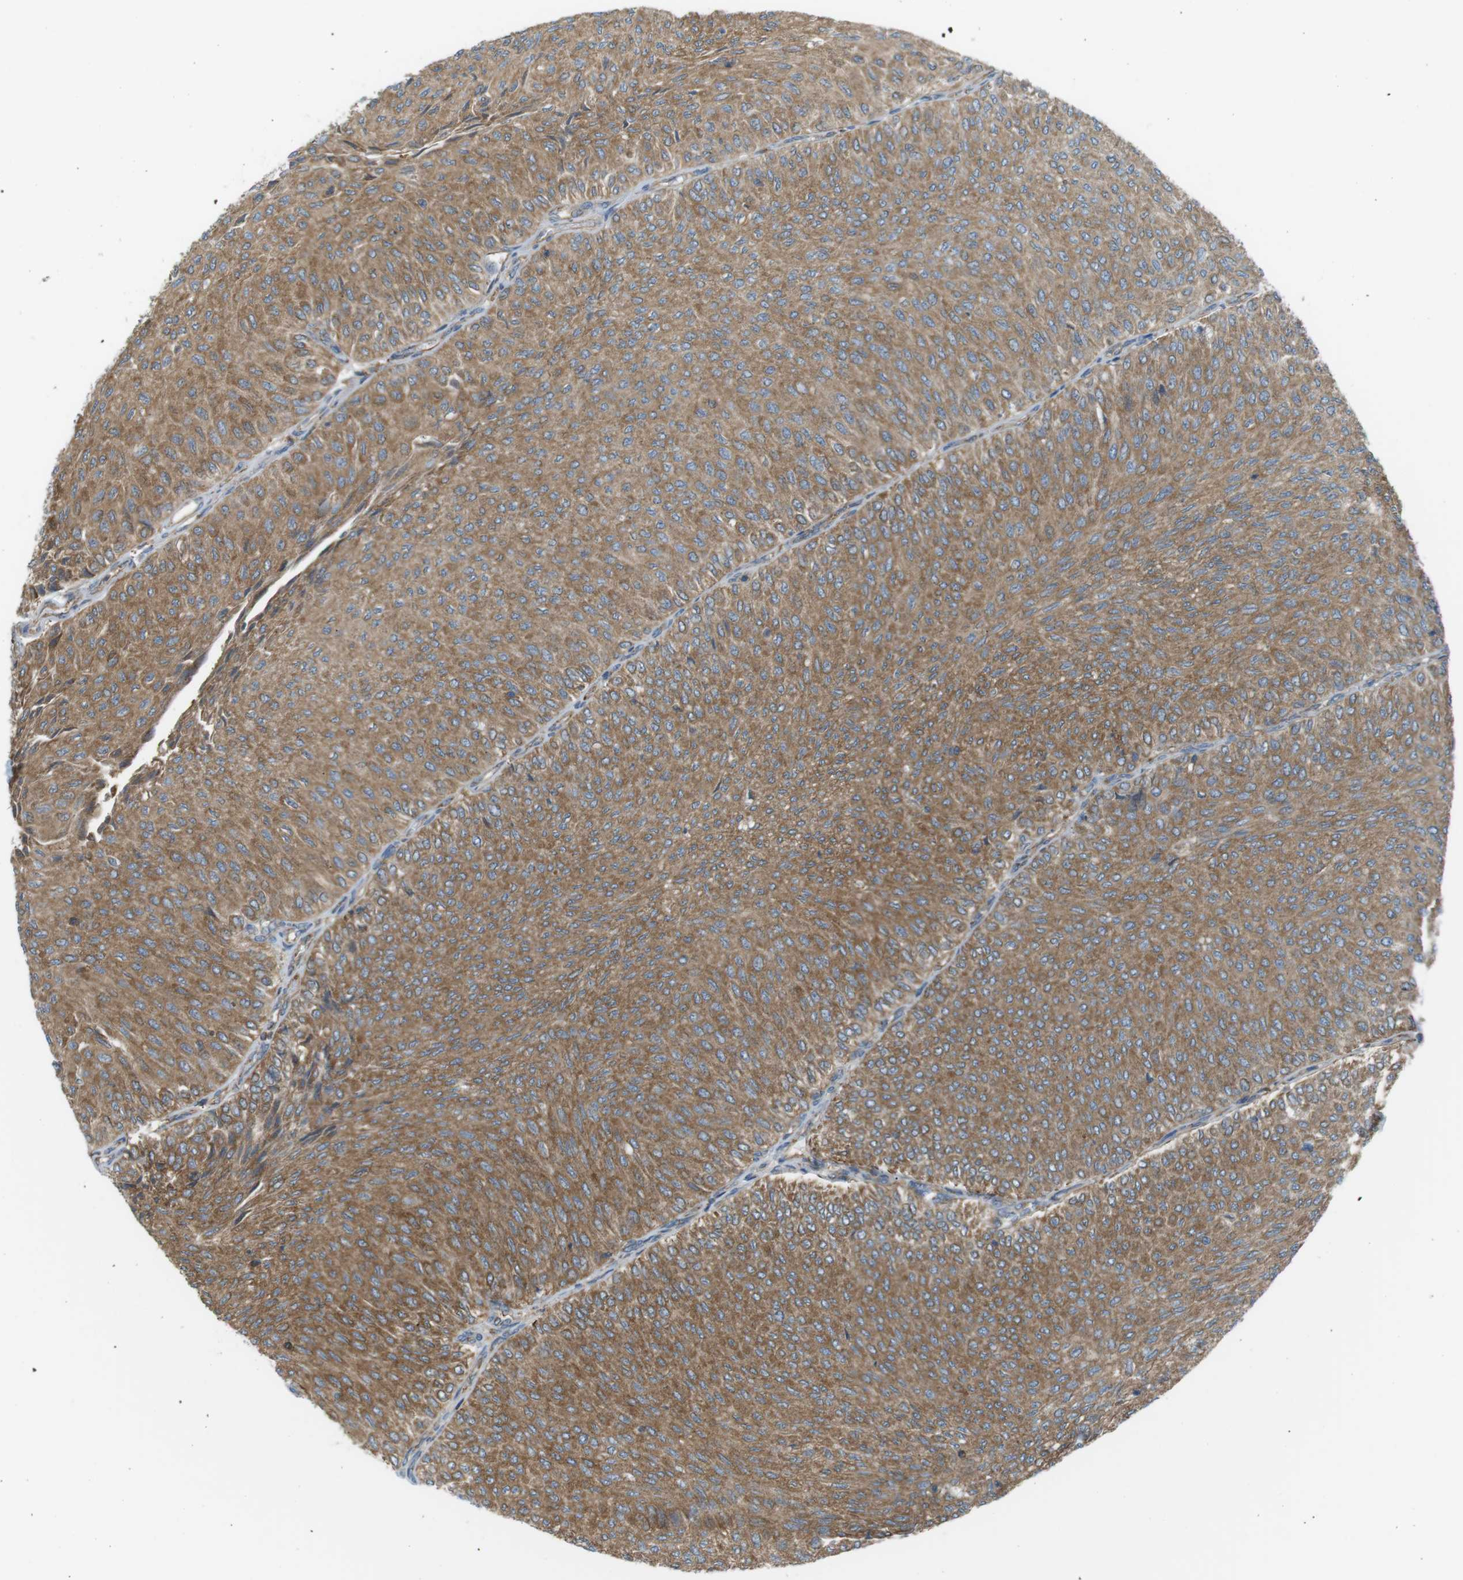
{"staining": {"intensity": "moderate", "quantity": ">75%", "location": "cytoplasmic/membranous"}, "tissue": "urothelial cancer", "cell_type": "Tumor cells", "image_type": "cancer", "snomed": [{"axis": "morphology", "description": "Urothelial carcinoma, Low grade"}, {"axis": "topography", "description": "Urinary bladder"}], "caption": "Tumor cells display medium levels of moderate cytoplasmic/membranous expression in approximately >75% of cells in urothelial cancer. The staining was performed using DAB, with brown indicating positive protein expression. Nuclei are stained blue with hematoxylin.", "gene": "PEPD", "patient": {"sex": "male", "age": 78}}